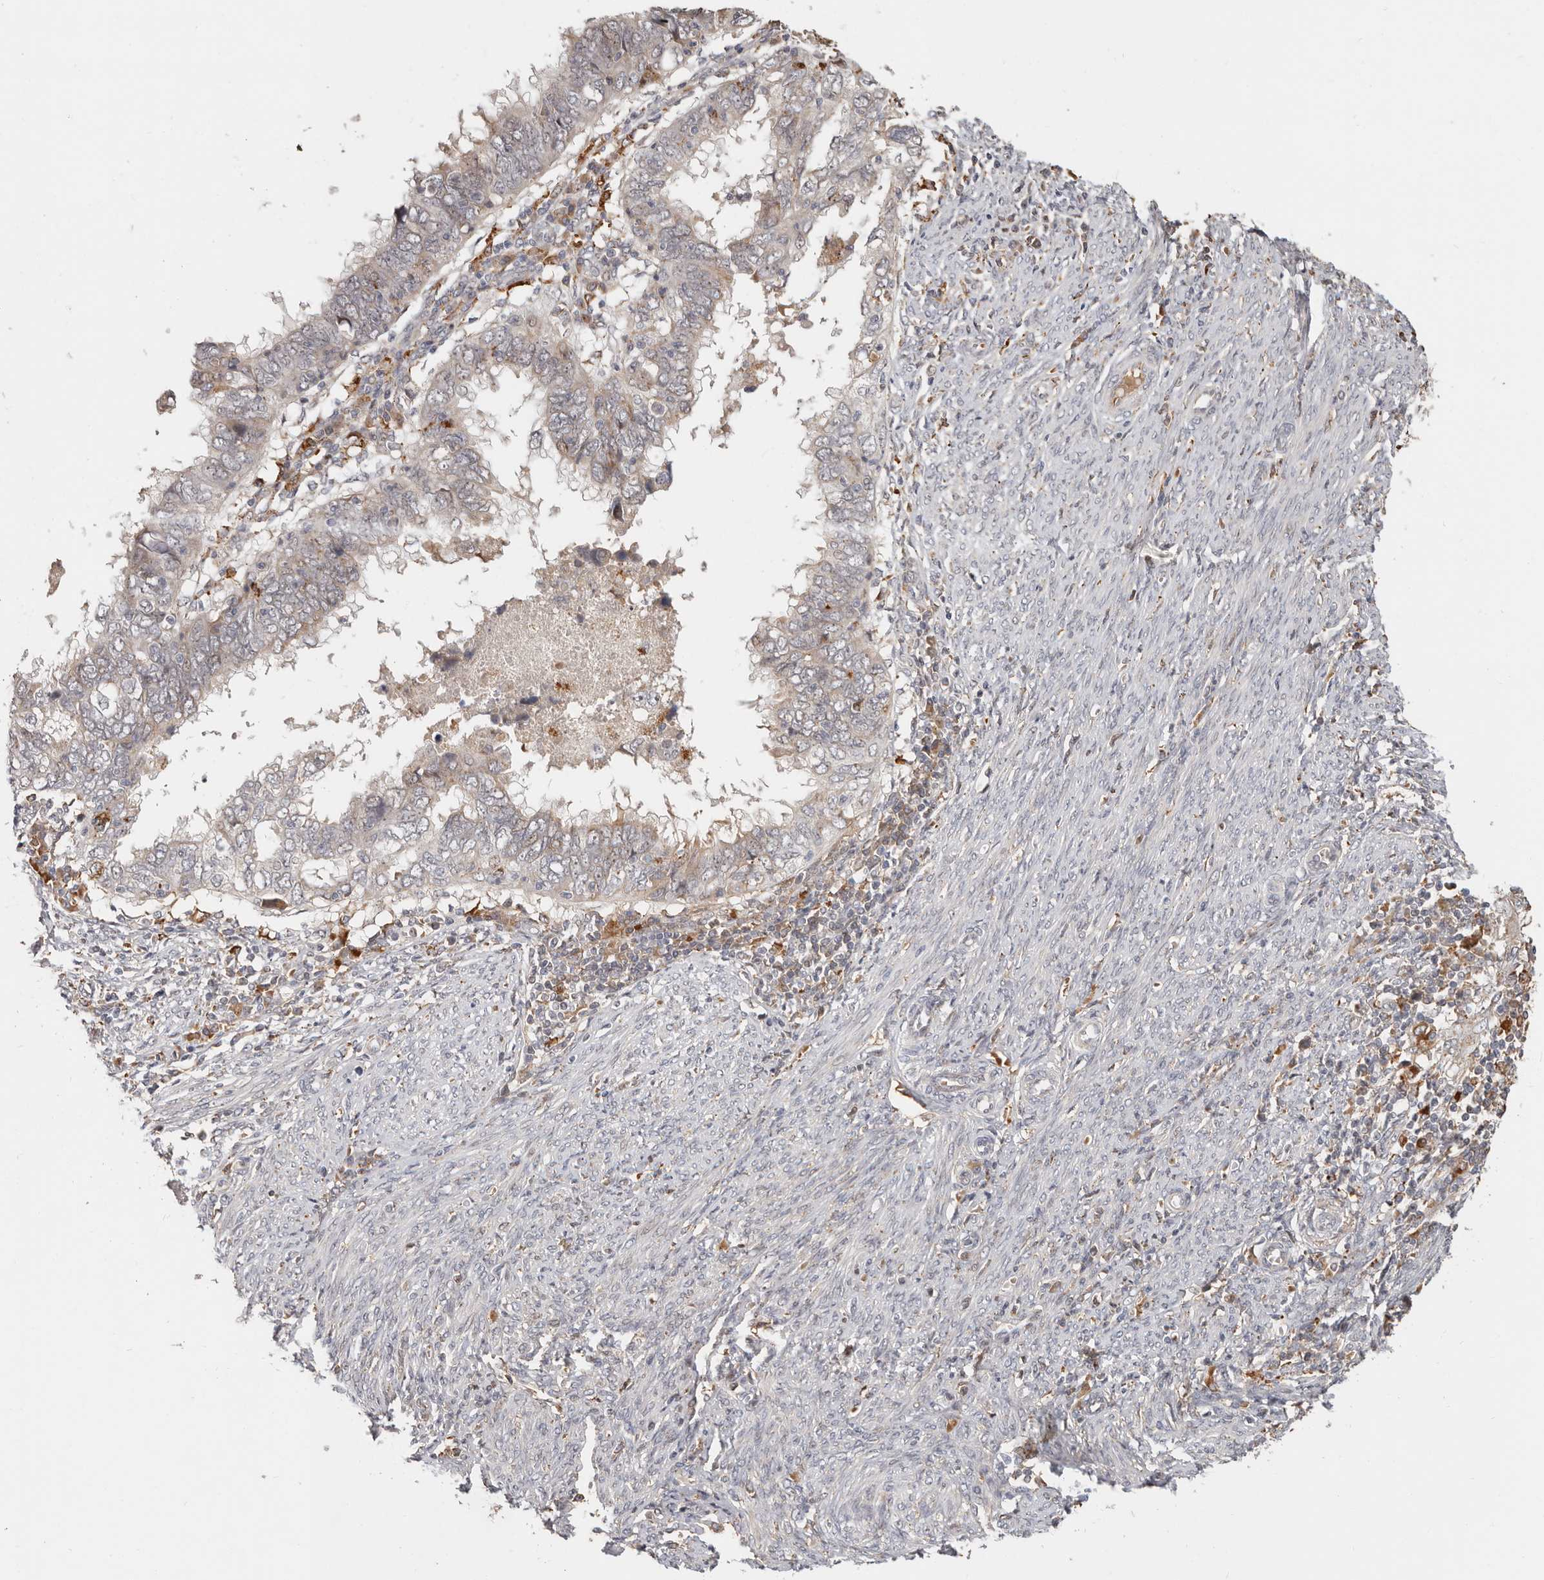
{"staining": {"intensity": "weak", "quantity": "25%-75%", "location": "cytoplasmic/membranous,nuclear"}, "tissue": "endometrial cancer", "cell_type": "Tumor cells", "image_type": "cancer", "snomed": [{"axis": "morphology", "description": "Adenocarcinoma, NOS"}, {"axis": "topography", "description": "Uterus"}], "caption": "High-magnification brightfield microscopy of endometrial adenocarcinoma stained with DAB (brown) and counterstained with hematoxylin (blue). tumor cells exhibit weak cytoplasmic/membranous and nuclear expression is seen in approximately25%-75% of cells.", "gene": "ZRANB1", "patient": {"sex": "female", "age": 77}}